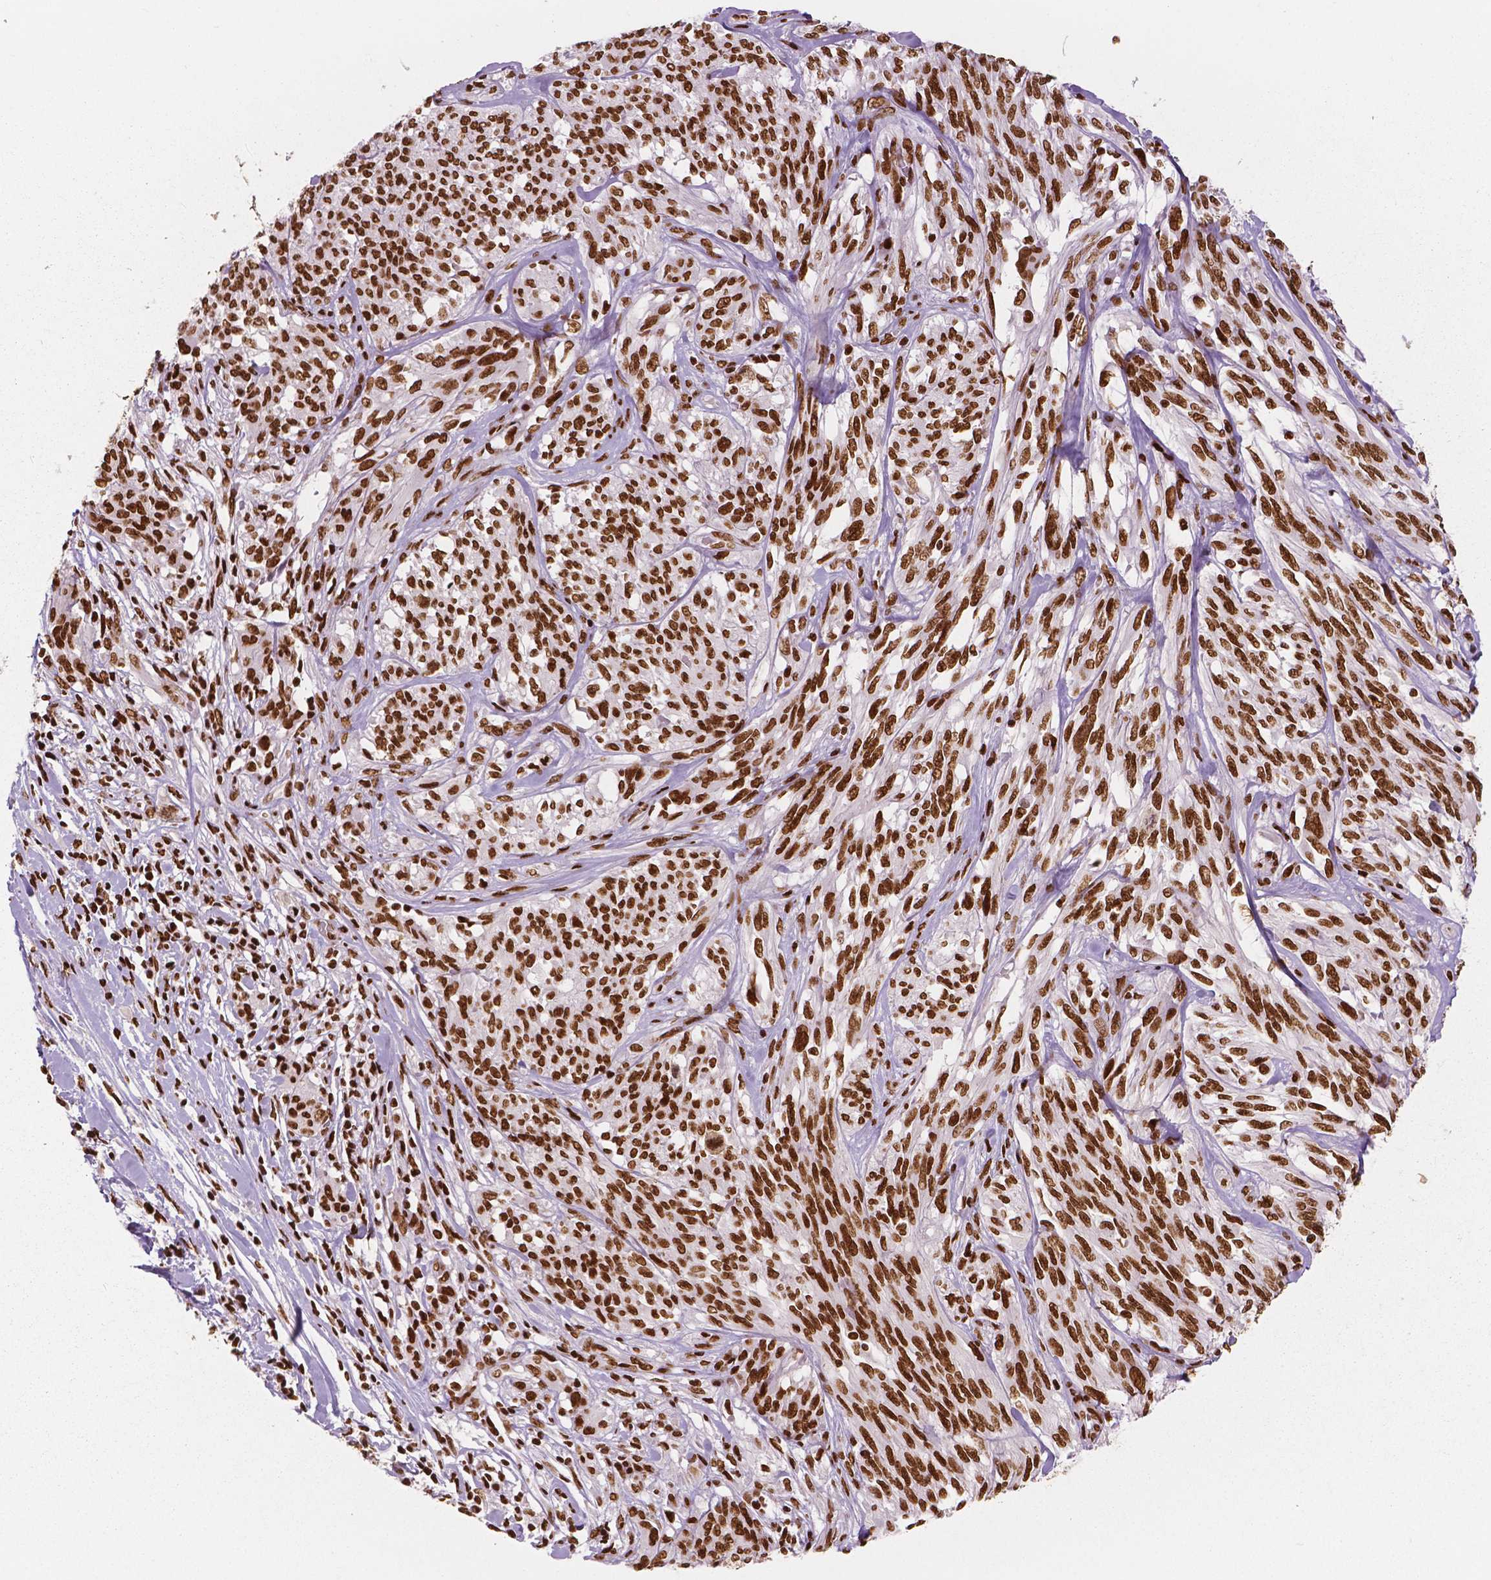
{"staining": {"intensity": "strong", "quantity": ">75%", "location": "nuclear"}, "tissue": "melanoma", "cell_type": "Tumor cells", "image_type": "cancer", "snomed": [{"axis": "morphology", "description": "Malignant melanoma, NOS"}, {"axis": "topography", "description": "Skin"}], "caption": "Brown immunohistochemical staining in human melanoma exhibits strong nuclear expression in about >75% of tumor cells.", "gene": "BRD4", "patient": {"sex": "female", "age": 91}}